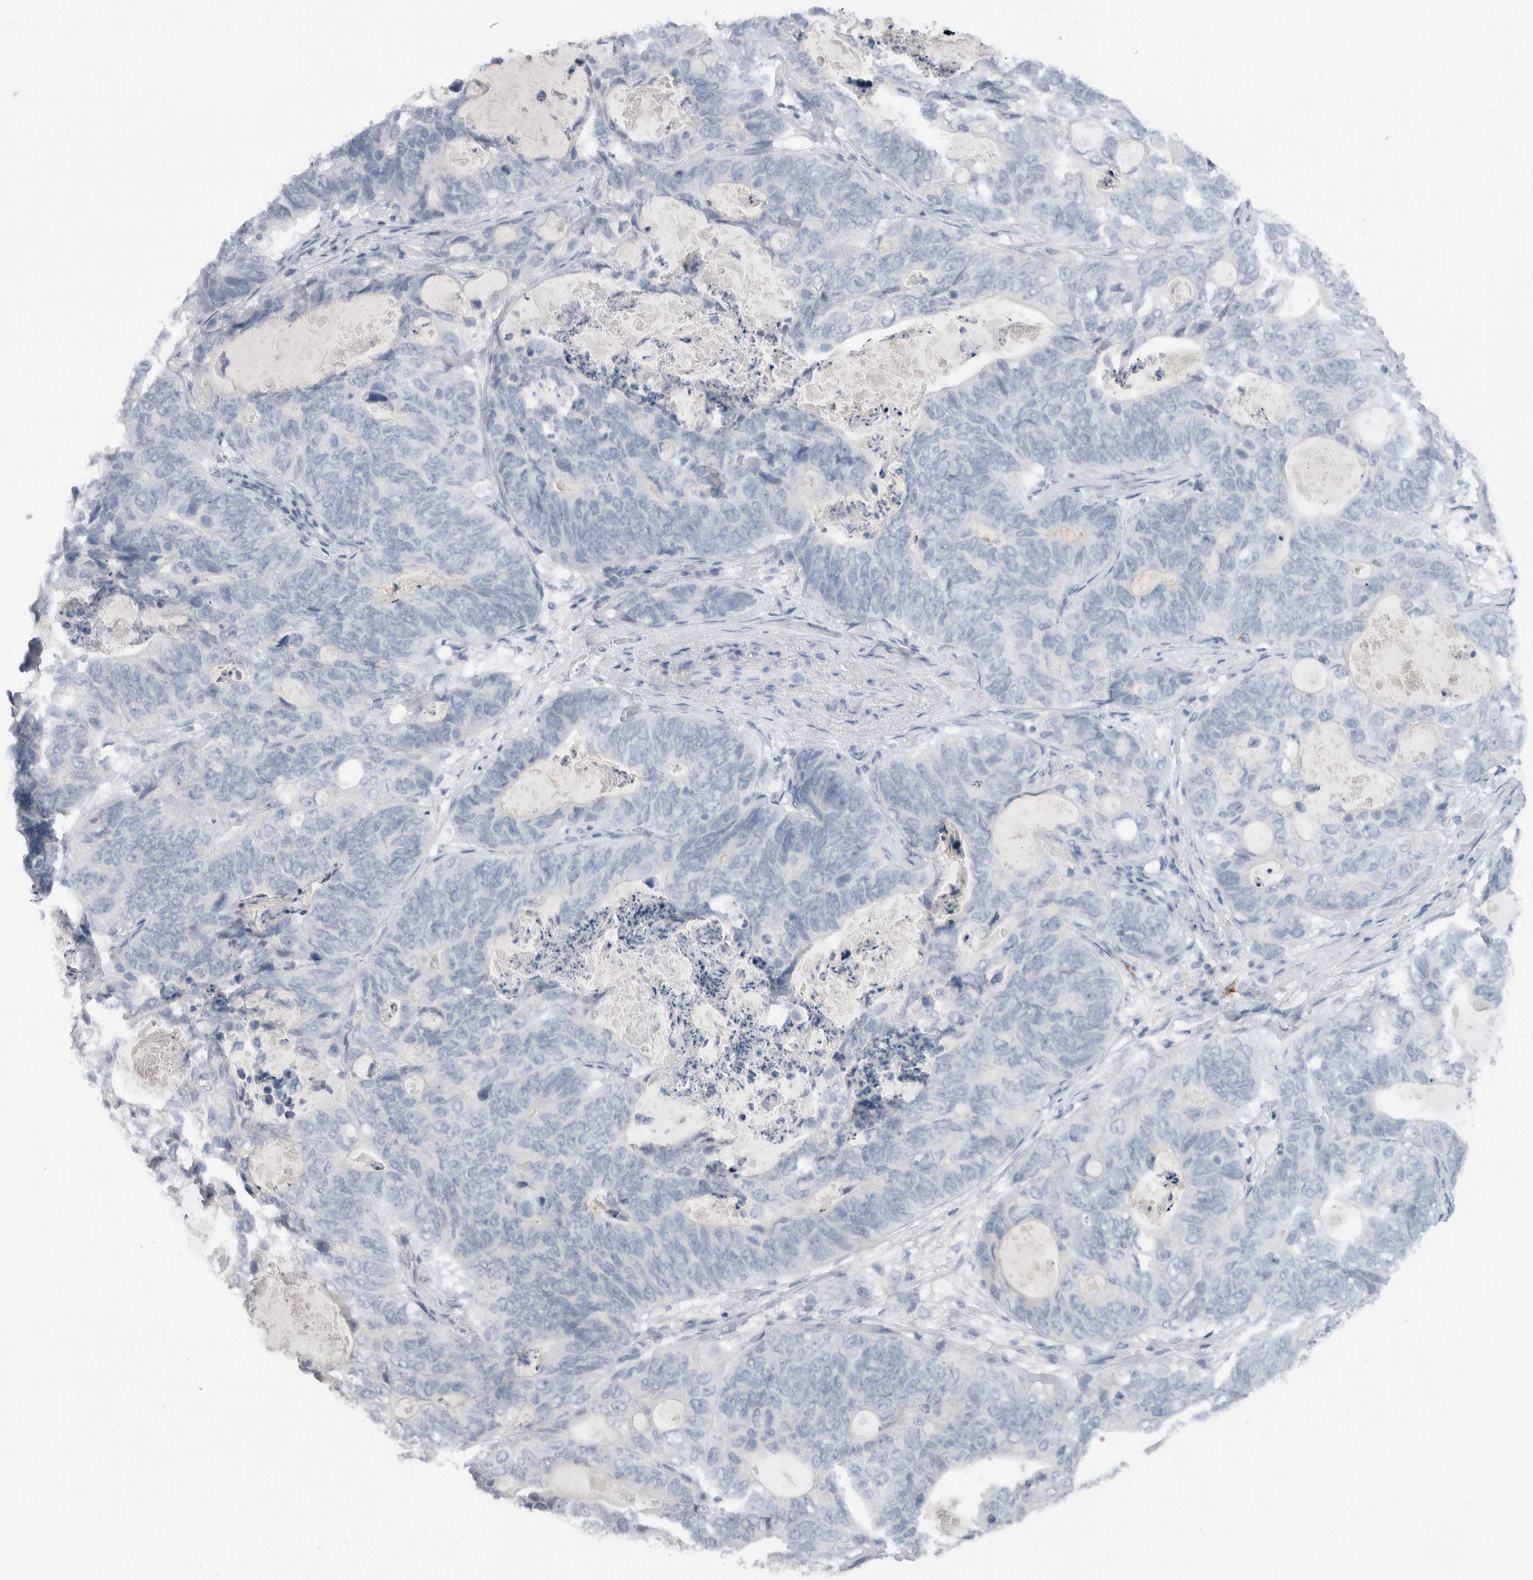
{"staining": {"intensity": "negative", "quantity": "none", "location": "none"}, "tissue": "stomach cancer", "cell_type": "Tumor cells", "image_type": "cancer", "snomed": [{"axis": "morphology", "description": "Normal tissue, NOS"}, {"axis": "morphology", "description": "Adenocarcinoma, NOS"}, {"axis": "topography", "description": "Stomach"}], "caption": "Stomach adenocarcinoma was stained to show a protein in brown. There is no significant expression in tumor cells.", "gene": "LAMP3", "patient": {"sex": "female", "age": 89}}